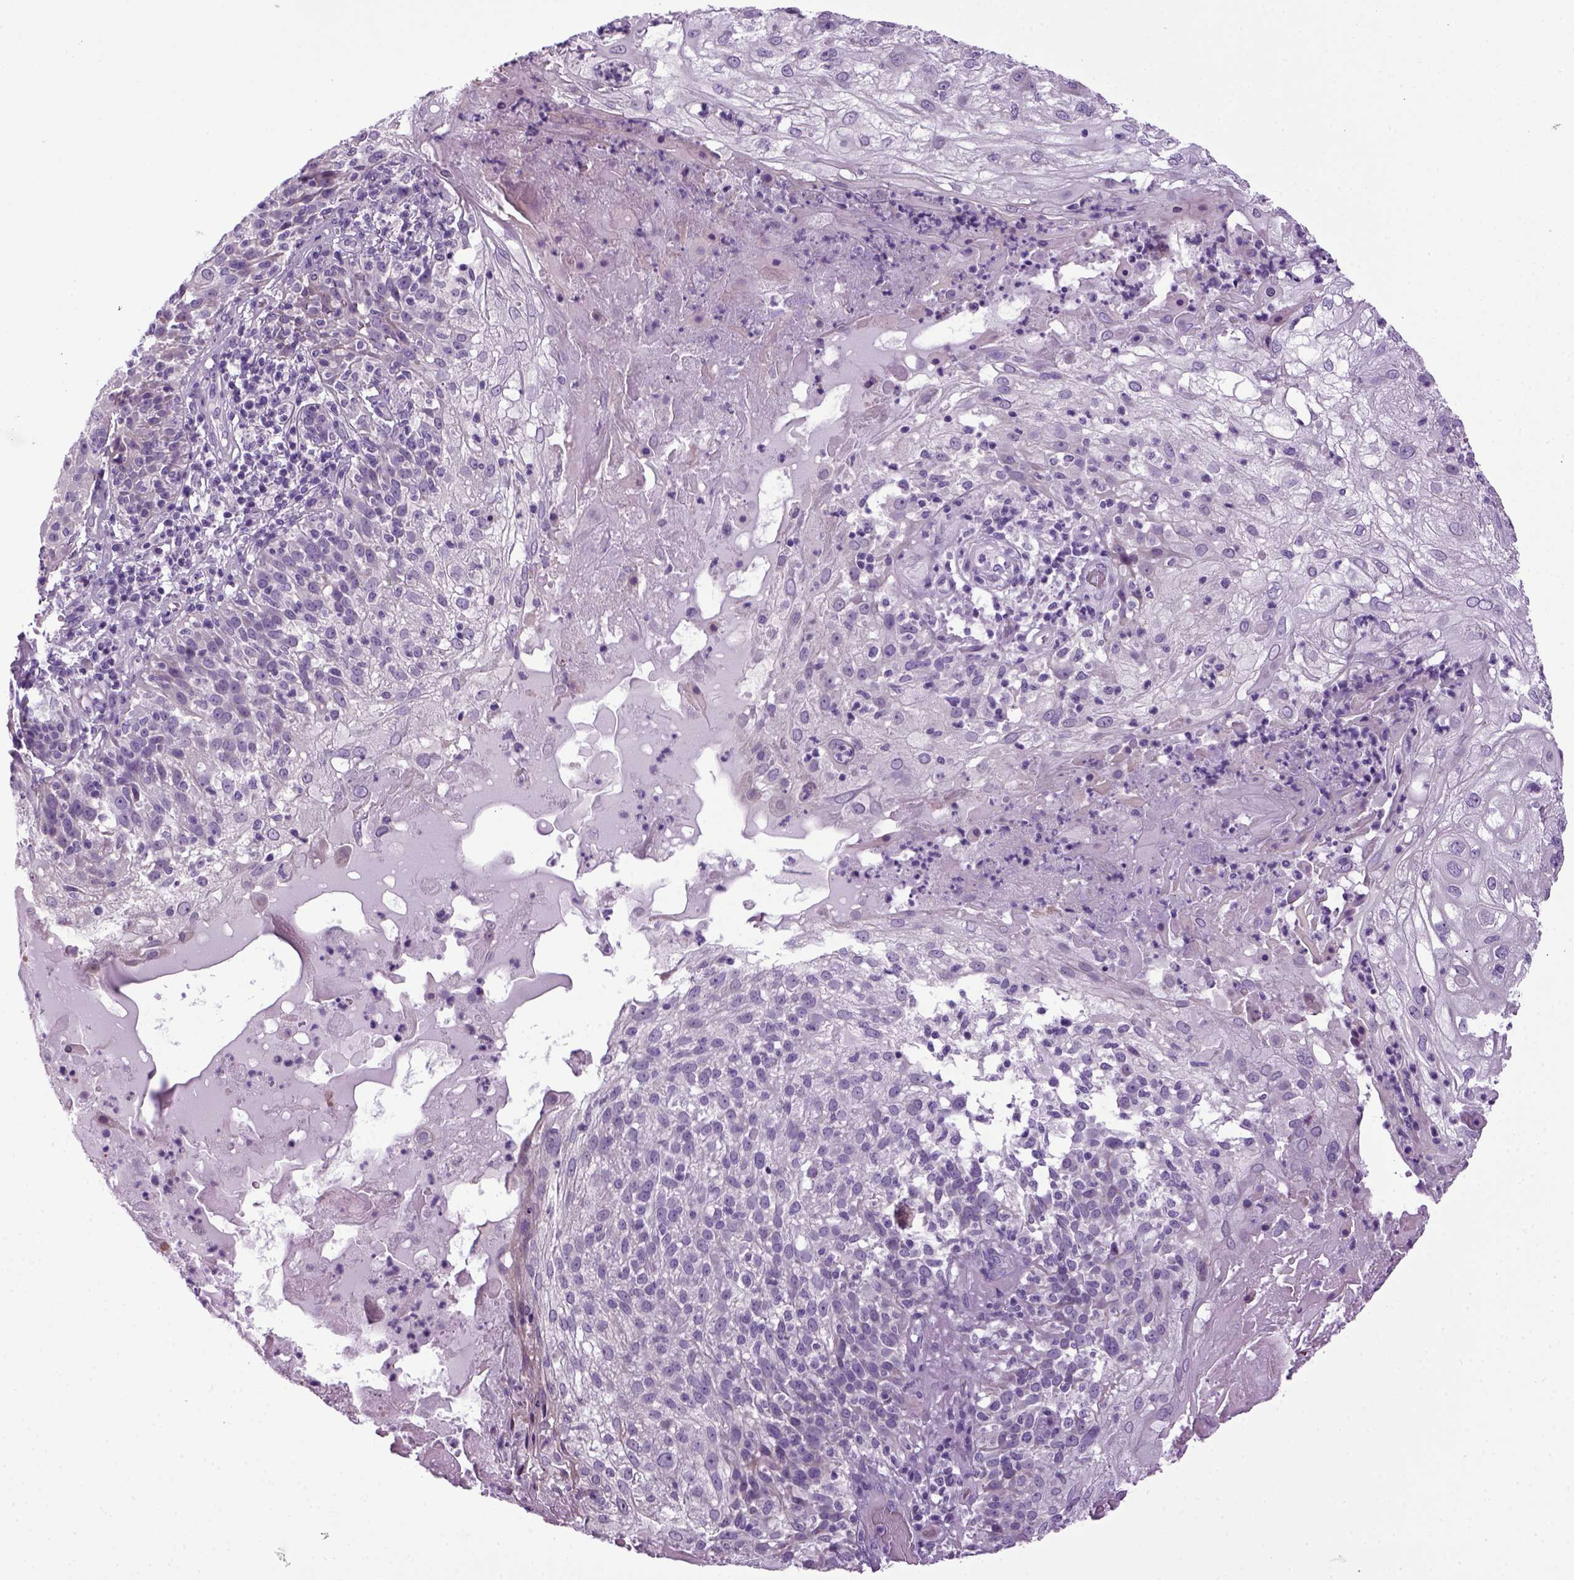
{"staining": {"intensity": "negative", "quantity": "none", "location": "none"}, "tissue": "skin cancer", "cell_type": "Tumor cells", "image_type": "cancer", "snomed": [{"axis": "morphology", "description": "Normal tissue, NOS"}, {"axis": "morphology", "description": "Squamous cell carcinoma, NOS"}, {"axis": "topography", "description": "Skin"}], "caption": "High magnification brightfield microscopy of squamous cell carcinoma (skin) stained with DAB (brown) and counterstained with hematoxylin (blue): tumor cells show no significant staining.", "gene": "HMCN2", "patient": {"sex": "female", "age": 83}}